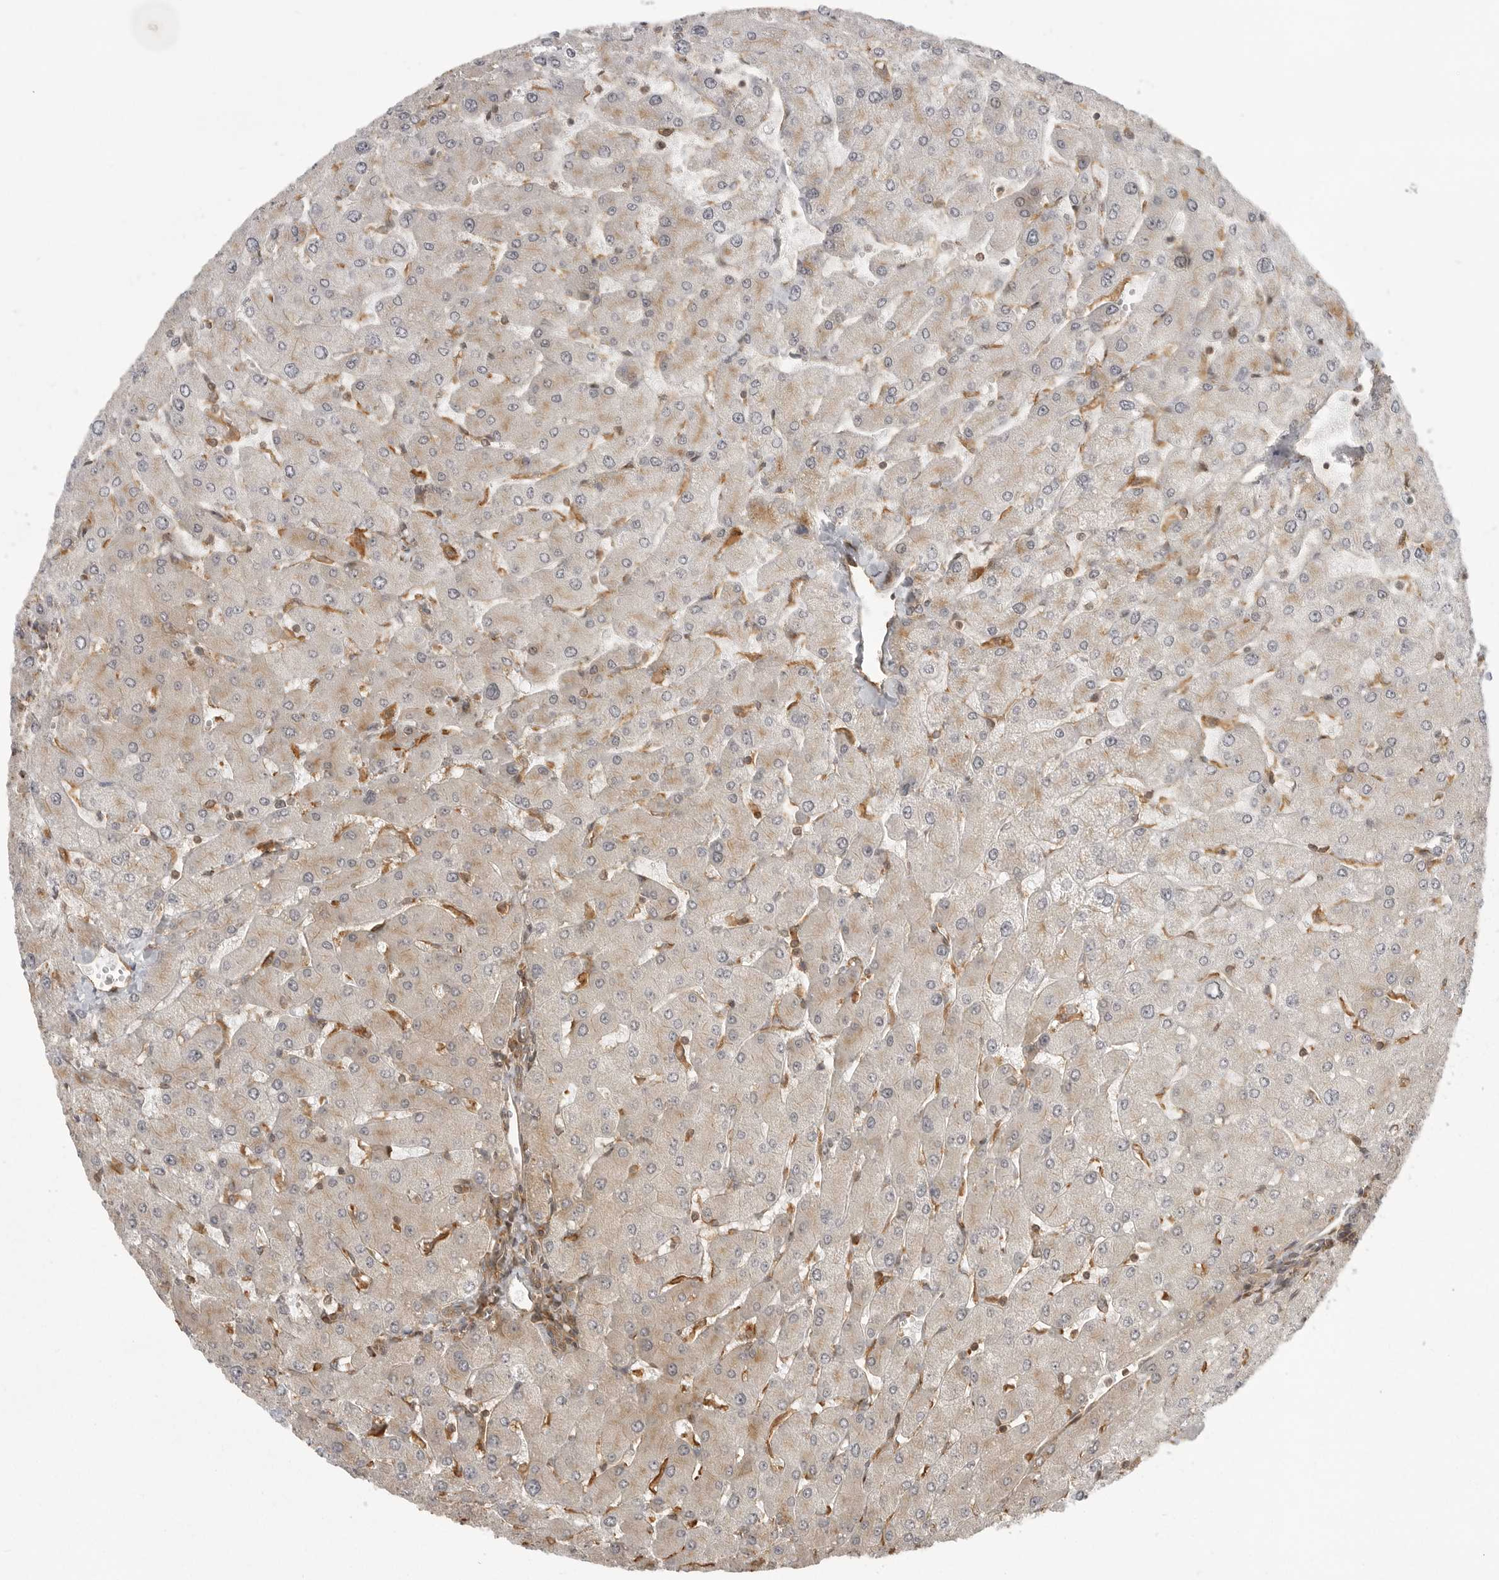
{"staining": {"intensity": "weak", "quantity": ">75%", "location": "cytoplasmic/membranous"}, "tissue": "liver", "cell_type": "Cholangiocytes", "image_type": "normal", "snomed": [{"axis": "morphology", "description": "Normal tissue, NOS"}, {"axis": "topography", "description": "Liver"}], "caption": "Liver stained for a protein exhibits weak cytoplasmic/membranous positivity in cholangiocytes.", "gene": "FAT3", "patient": {"sex": "male", "age": 55}}